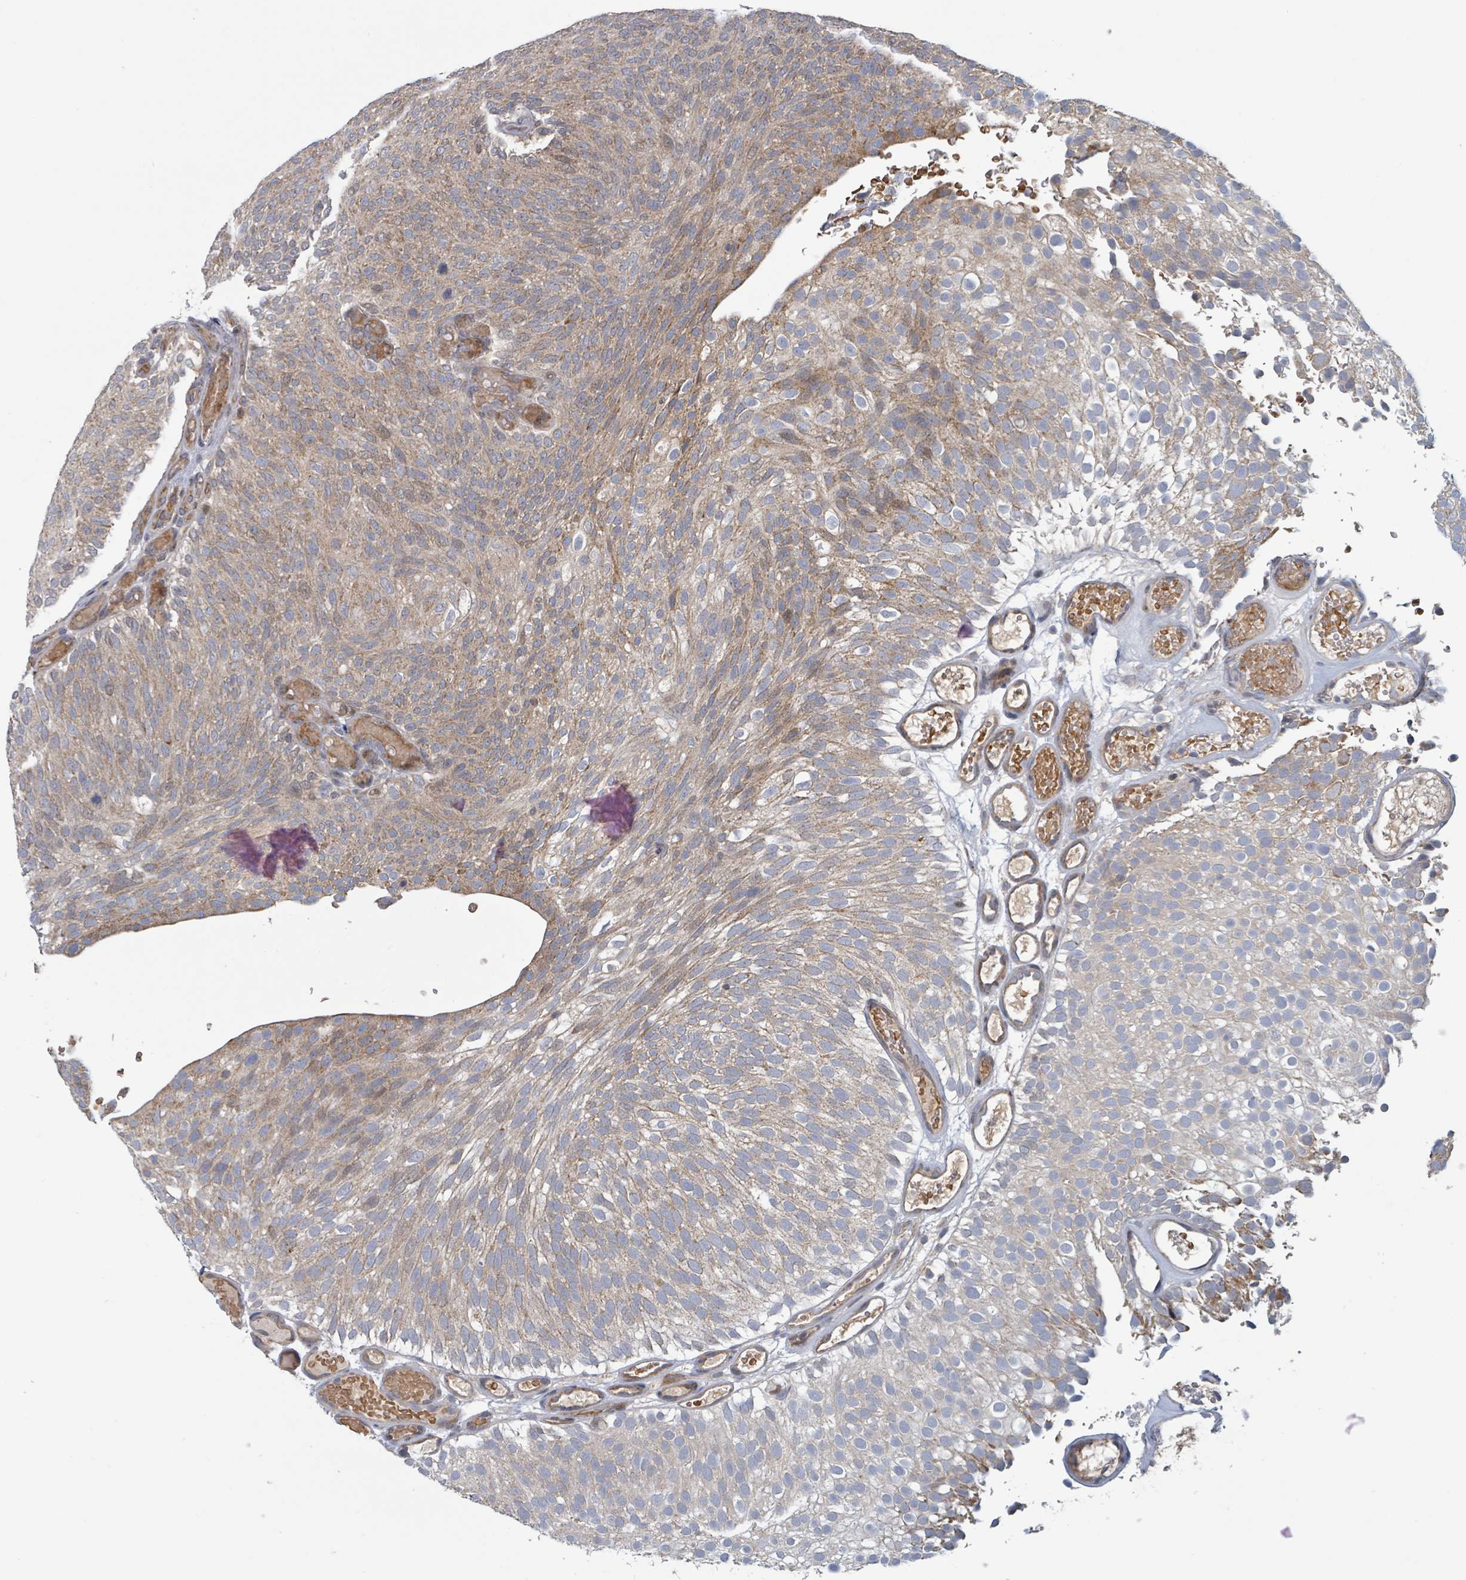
{"staining": {"intensity": "moderate", "quantity": "25%-75%", "location": "cytoplasmic/membranous"}, "tissue": "urothelial cancer", "cell_type": "Tumor cells", "image_type": "cancer", "snomed": [{"axis": "morphology", "description": "Urothelial carcinoma, Low grade"}, {"axis": "topography", "description": "Urinary bladder"}], "caption": "IHC of low-grade urothelial carcinoma shows medium levels of moderate cytoplasmic/membranous positivity in approximately 25%-75% of tumor cells.", "gene": "HIVEP1", "patient": {"sex": "male", "age": 78}}